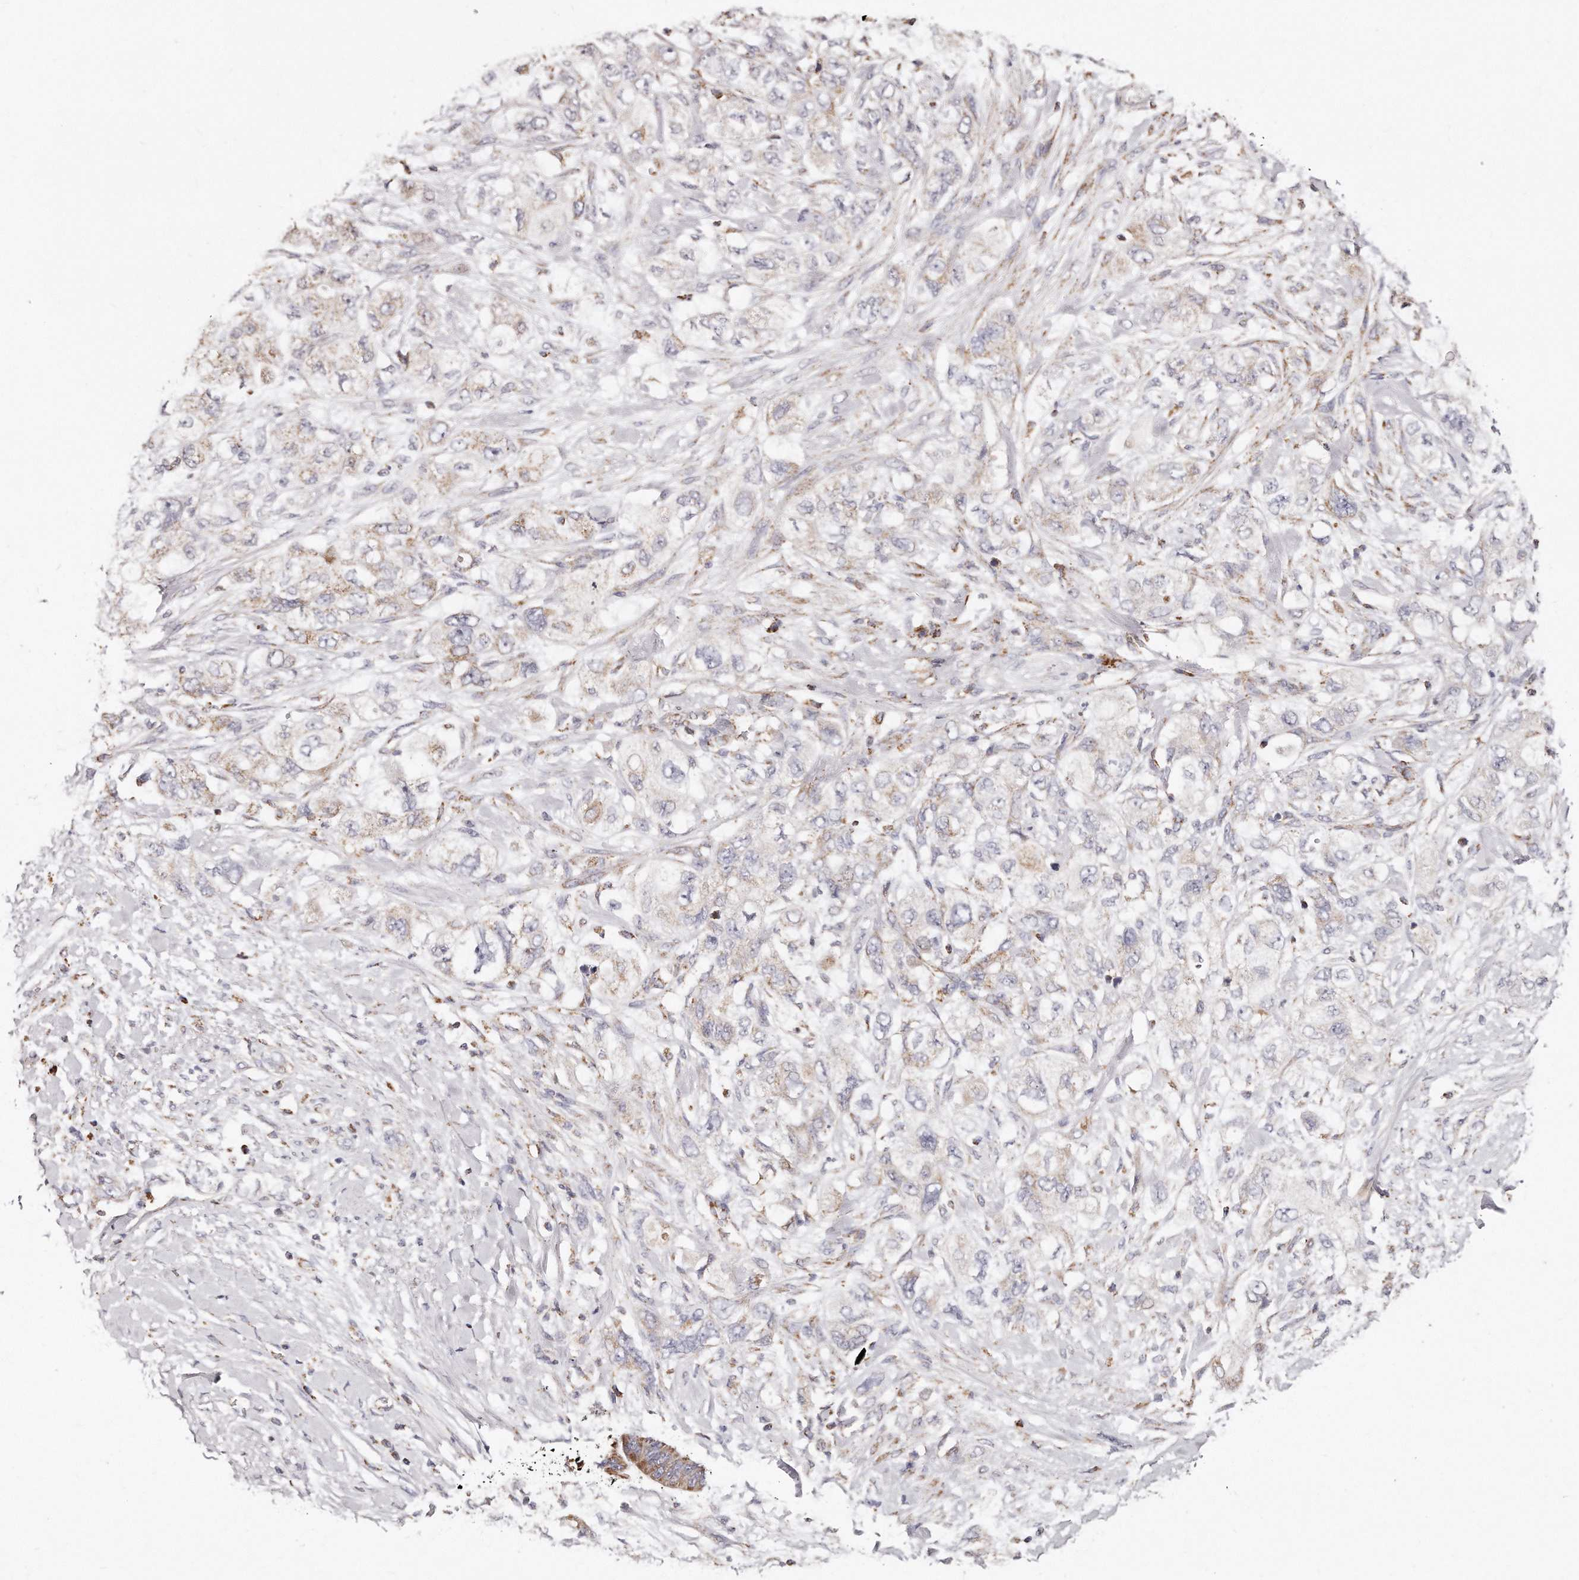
{"staining": {"intensity": "weak", "quantity": "25%-75%", "location": "cytoplasmic/membranous"}, "tissue": "pancreatic cancer", "cell_type": "Tumor cells", "image_type": "cancer", "snomed": [{"axis": "morphology", "description": "Adenocarcinoma, NOS"}, {"axis": "topography", "description": "Pancreas"}], "caption": "Immunohistochemical staining of adenocarcinoma (pancreatic) reveals low levels of weak cytoplasmic/membranous staining in about 25%-75% of tumor cells. Using DAB (brown) and hematoxylin (blue) stains, captured at high magnification using brightfield microscopy.", "gene": "RTKN", "patient": {"sex": "female", "age": 73}}